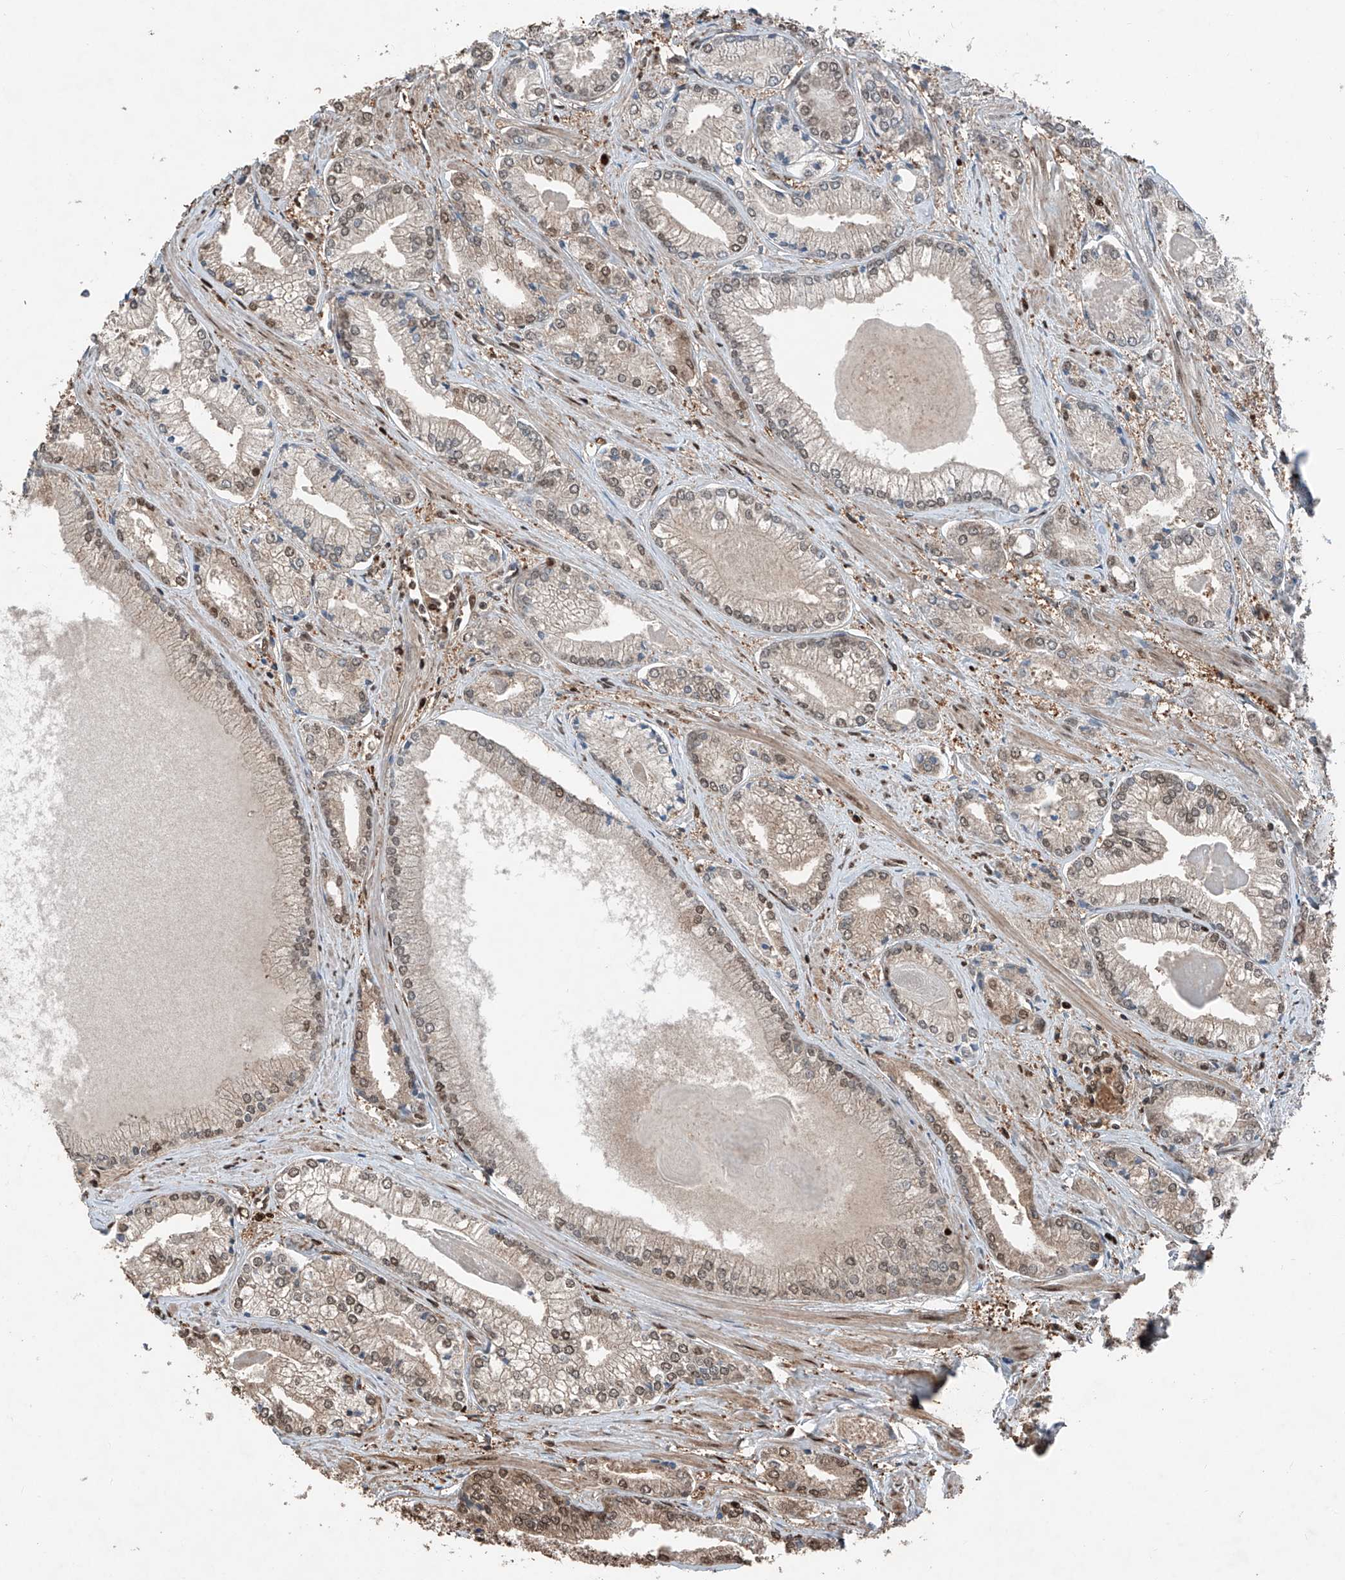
{"staining": {"intensity": "weak", "quantity": "25%-75%", "location": "nuclear"}, "tissue": "prostate cancer", "cell_type": "Tumor cells", "image_type": "cancer", "snomed": [{"axis": "morphology", "description": "Adenocarcinoma, Low grade"}, {"axis": "topography", "description": "Prostate"}], "caption": "Human prostate cancer stained for a protein (brown) exhibits weak nuclear positive staining in about 25%-75% of tumor cells.", "gene": "RMND1", "patient": {"sex": "male", "age": 60}}